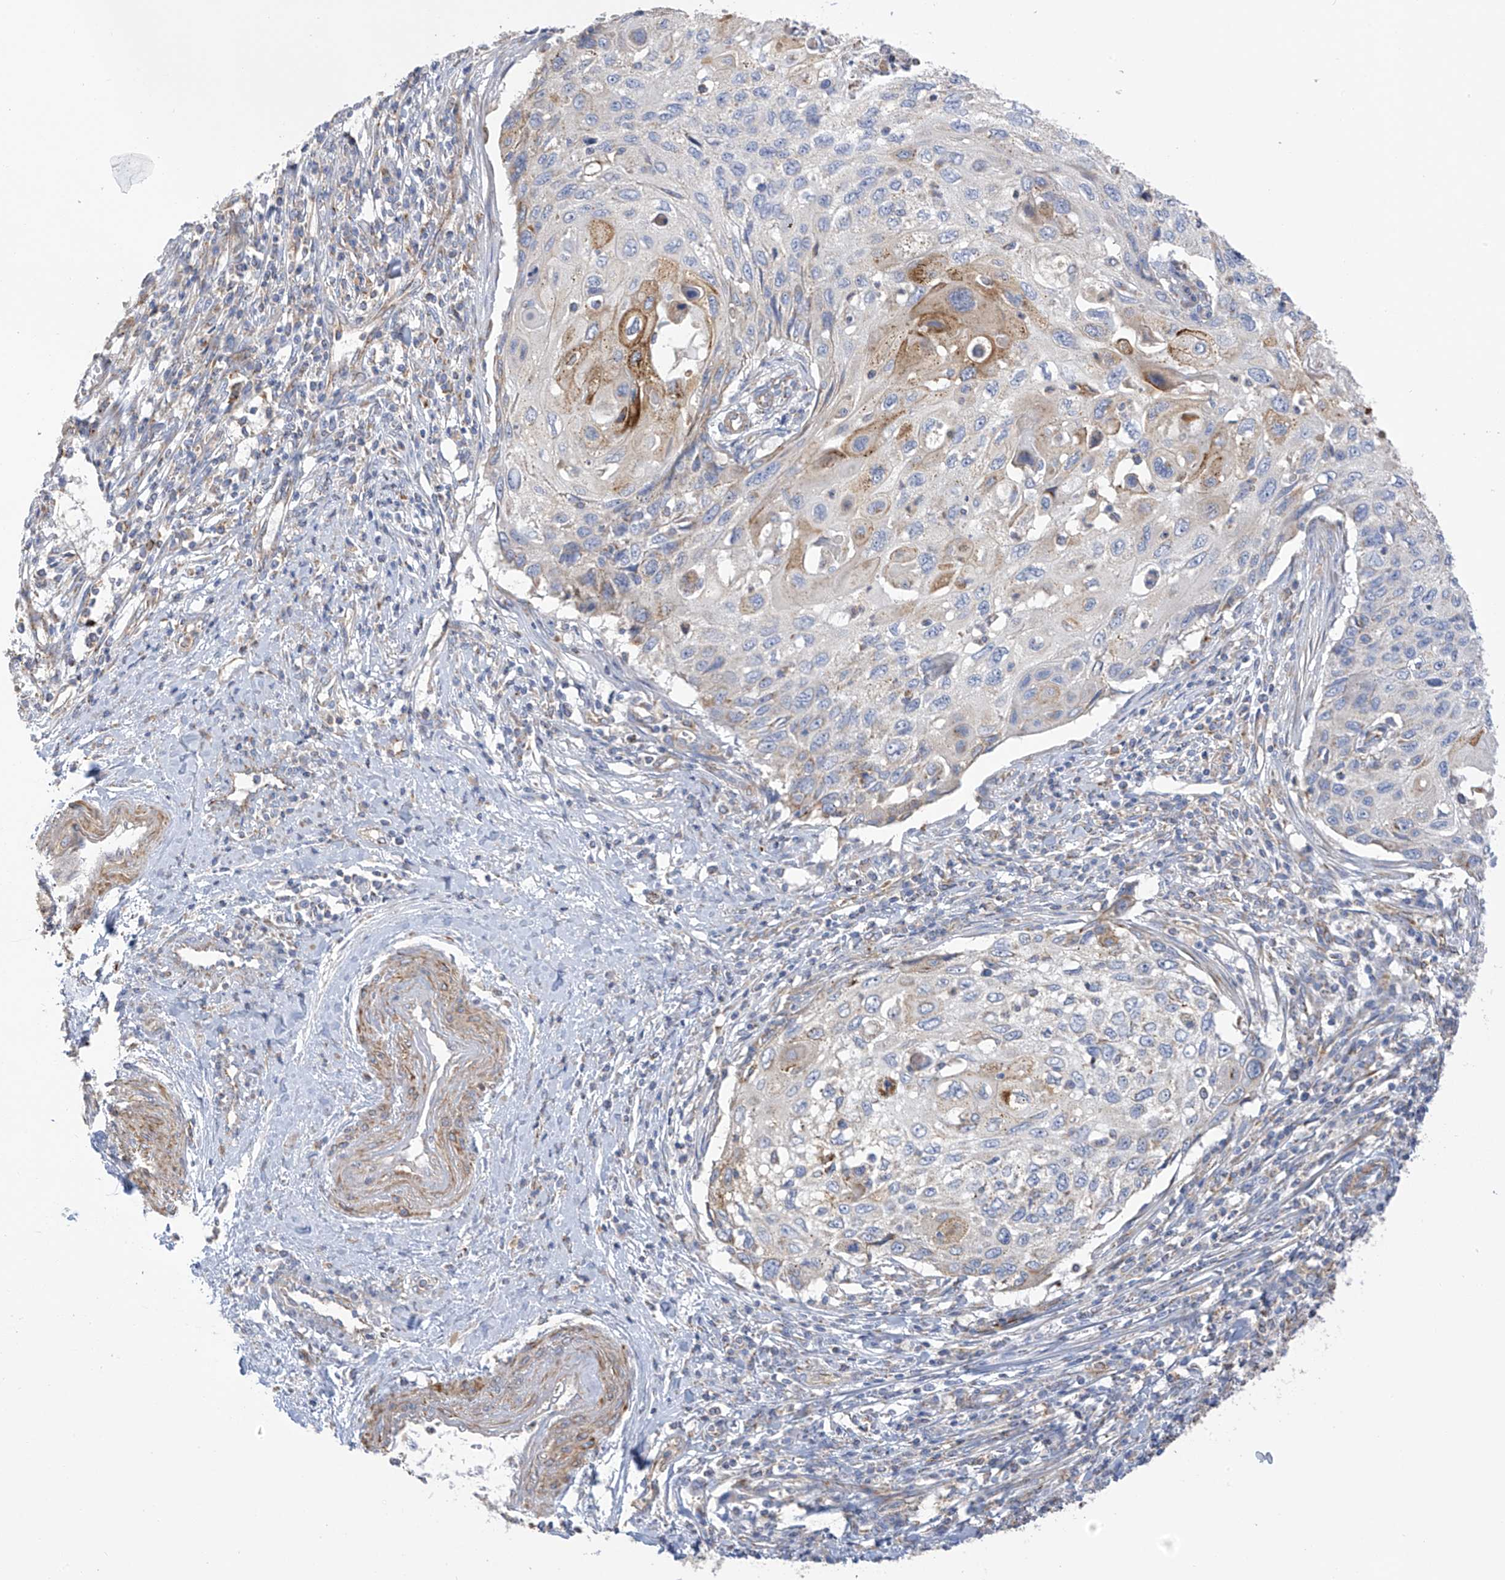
{"staining": {"intensity": "moderate", "quantity": "<25%", "location": "cytoplasmic/membranous"}, "tissue": "cervical cancer", "cell_type": "Tumor cells", "image_type": "cancer", "snomed": [{"axis": "morphology", "description": "Squamous cell carcinoma, NOS"}, {"axis": "topography", "description": "Cervix"}], "caption": "Cervical cancer (squamous cell carcinoma) stained with DAB immunohistochemistry shows low levels of moderate cytoplasmic/membranous positivity in about <25% of tumor cells.", "gene": "ITM2B", "patient": {"sex": "female", "age": 70}}